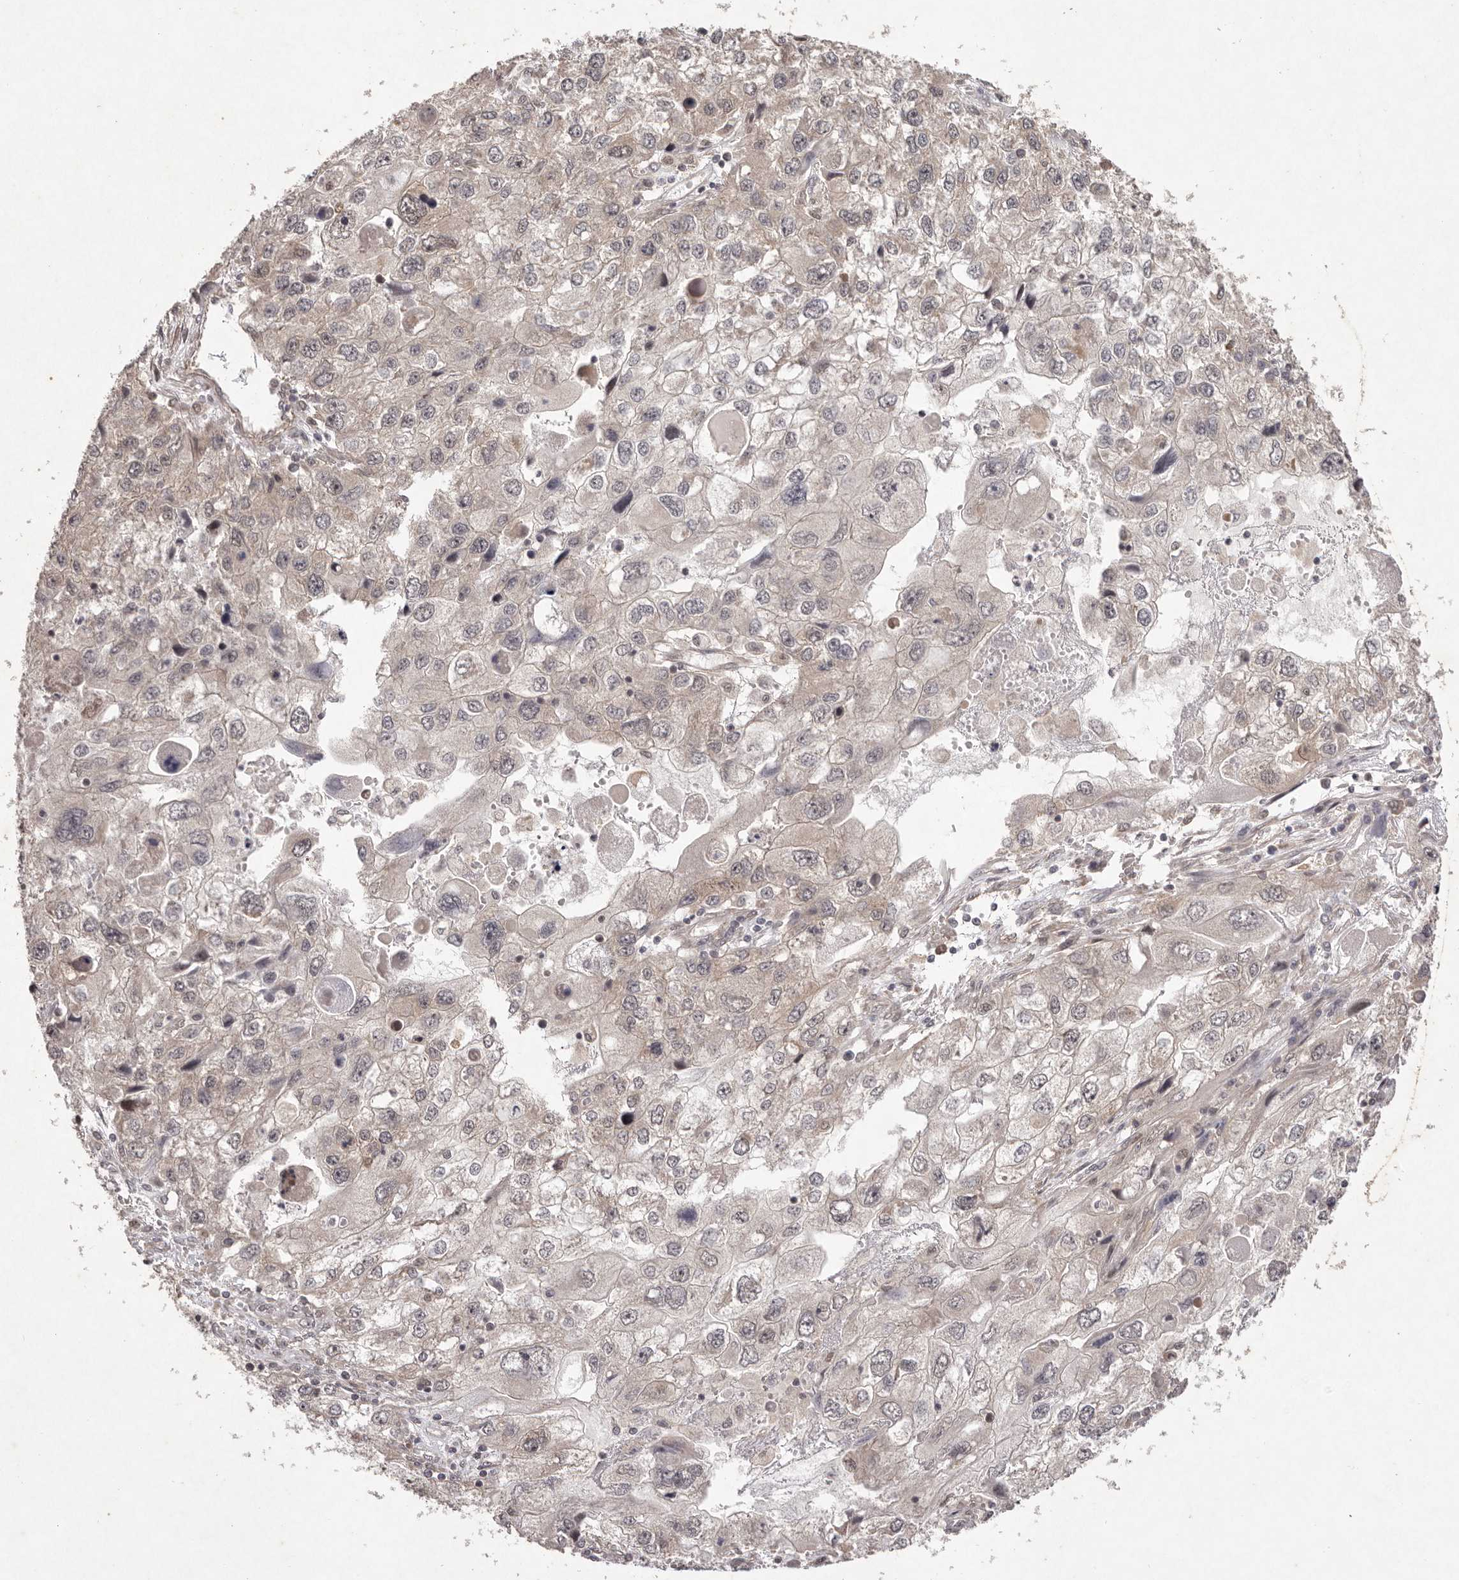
{"staining": {"intensity": "weak", "quantity": "<25%", "location": "cytoplasmic/membranous"}, "tissue": "endometrial cancer", "cell_type": "Tumor cells", "image_type": "cancer", "snomed": [{"axis": "morphology", "description": "Adenocarcinoma, NOS"}, {"axis": "topography", "description": "Endometrium"}], "caption": "Endometrial cancer (adenocarcinoma) was stained to show a protein in brown. There is no significant positivity in tumor cells. The staining was performed using DAB (3,3'-diaminobenzidine) to visualize the protein expression in brown, while the nuclei were stained in blue with hematoxylin (Magnification: 20x).", "gene": "BUD31", "patient": {"sex": "female", "age": 49}}